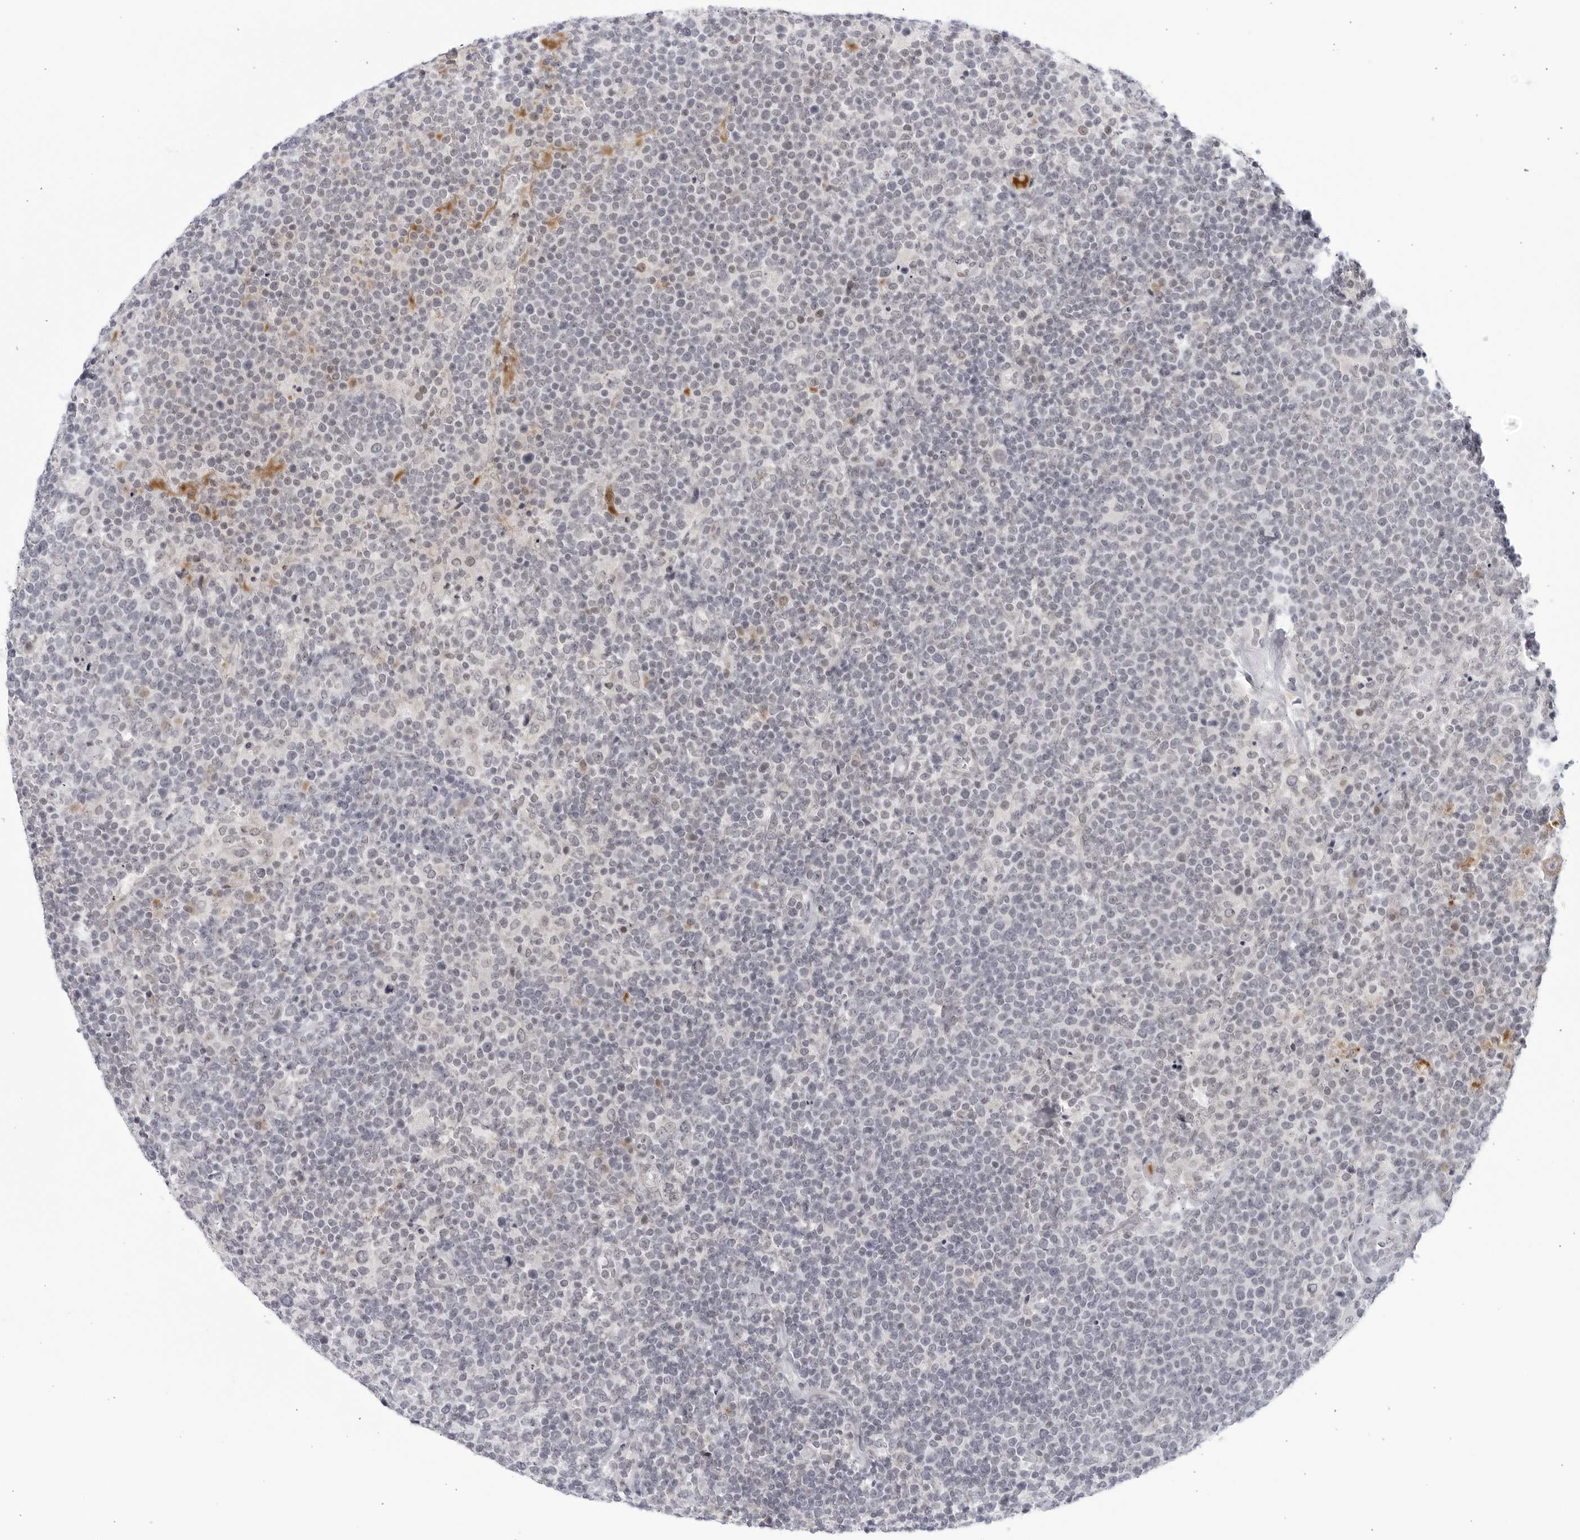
{"staining": {"intensity": "negative", "quantity": "none", "location": "none"}, "tissue": "lymphoma", "cell_type": "Tumor cells", "image_type": "cancer", "snomed": [{"axis": "morphology", "description": "Malignant lymphoma, non-Hodgkin's type, High grade"}, {"axis": "topography", "description": "Lymph node"}], "caption": "High power microscopy image of an immunohistochemistry (IHC) image of high-grade malignant lymphoma, non-Hodgkin's type, revealing no significant staining in tumor cells. The staining was performed using DAB to visualize the protein expression in brown, while the nuclei were stained in blue with hematoxylin (Magnification: 20x).", "gene": "WDTC1", "patient": {"sex": "male", "age": 61}}